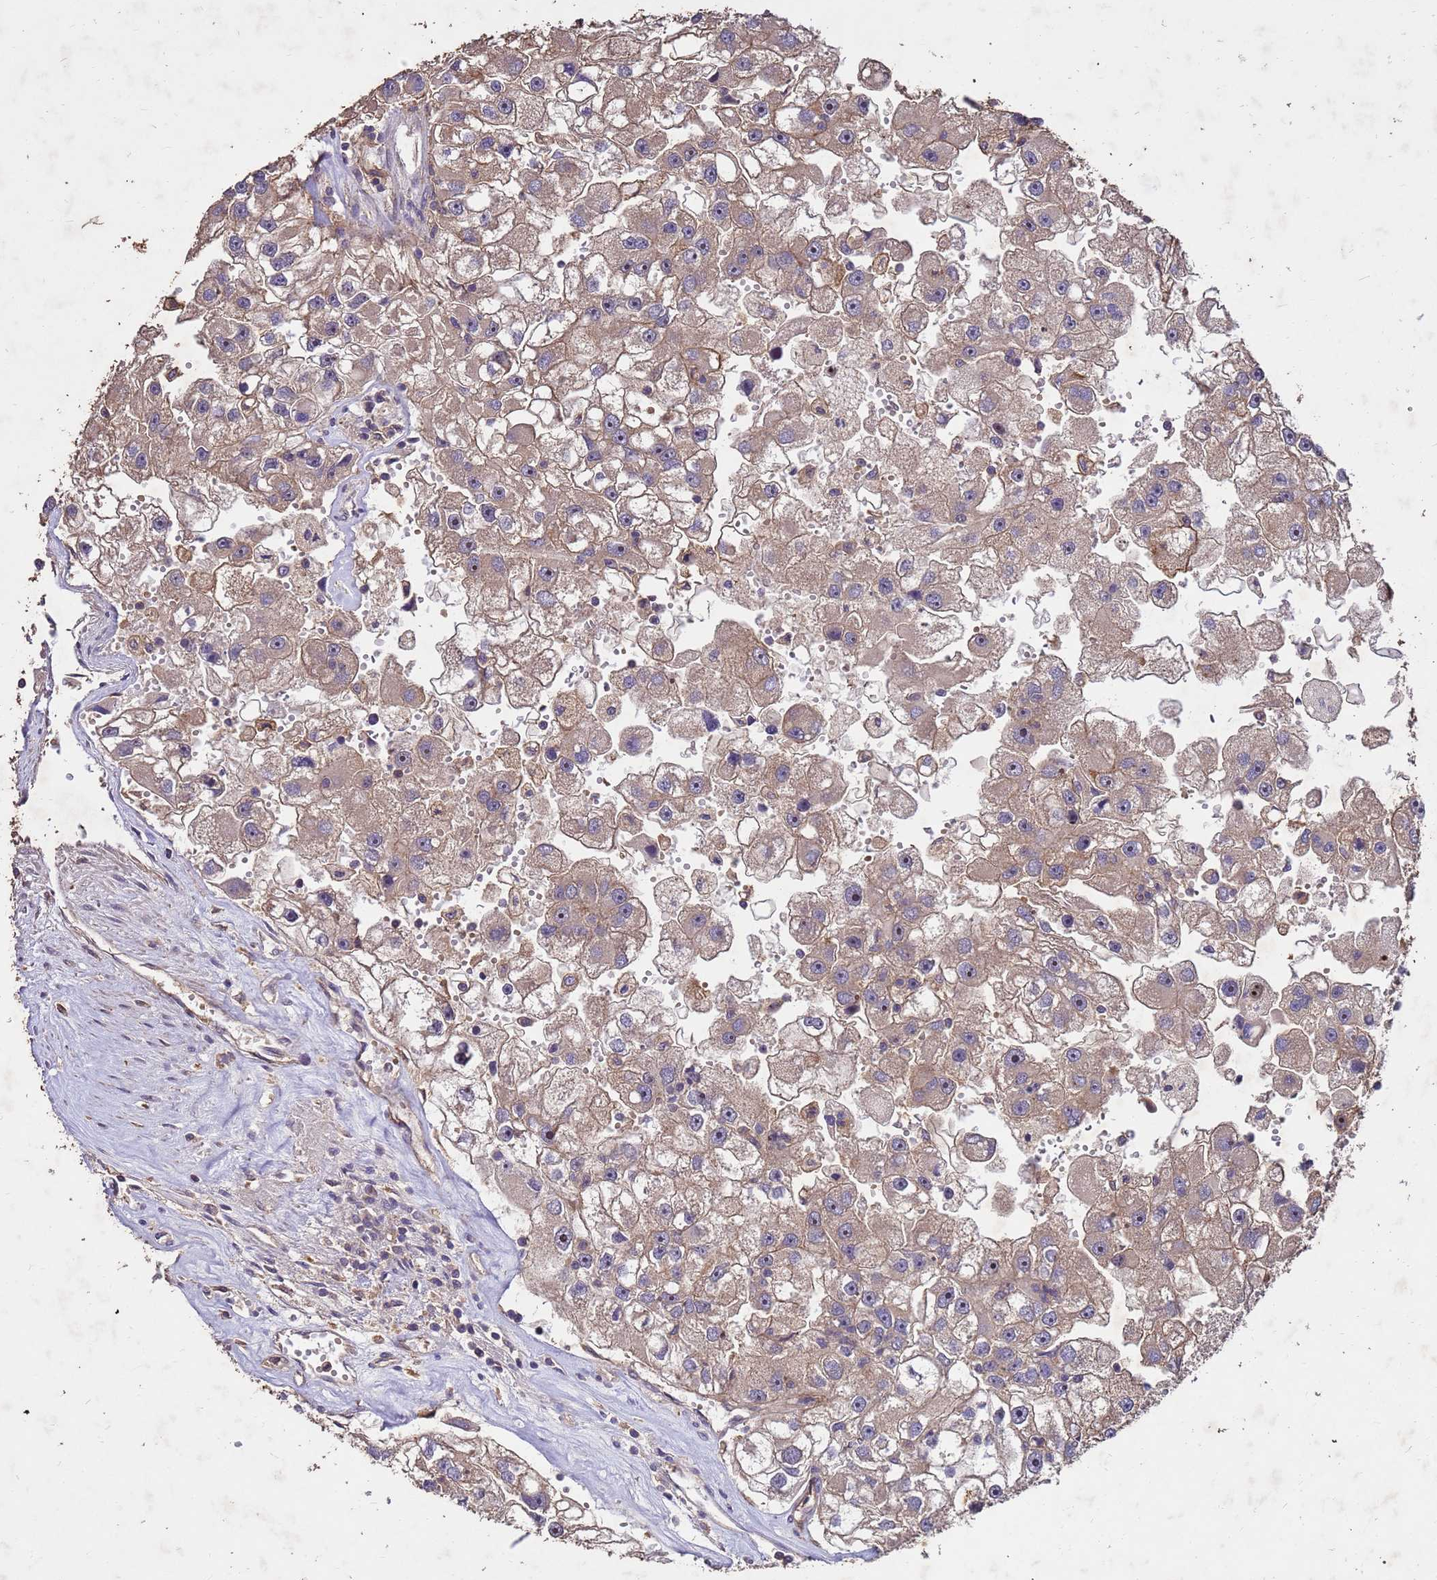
{"staining": {"intensity": "moderate", "quantity": ">75%", "location": "cytoplasmic/membranous"}, "tissue": "renal cancer", "cell_type": "Tumor cells", "image_type": "cancer", "snomed": [{"axis": "morphology", "description": "Adenocarcinoma, NOS"}, {"axis": "topography", "description": "Kidney"}], "caption": "IHC image of renal cancer (adenocarcinoma) stained for a protein (brown), which displays medium levels of moderate cytoplasmic/membranous positivity in approximately >75% of tumor cells.", "gene": "TOR4A", "patient": {"sex": "male", "age": 63}}